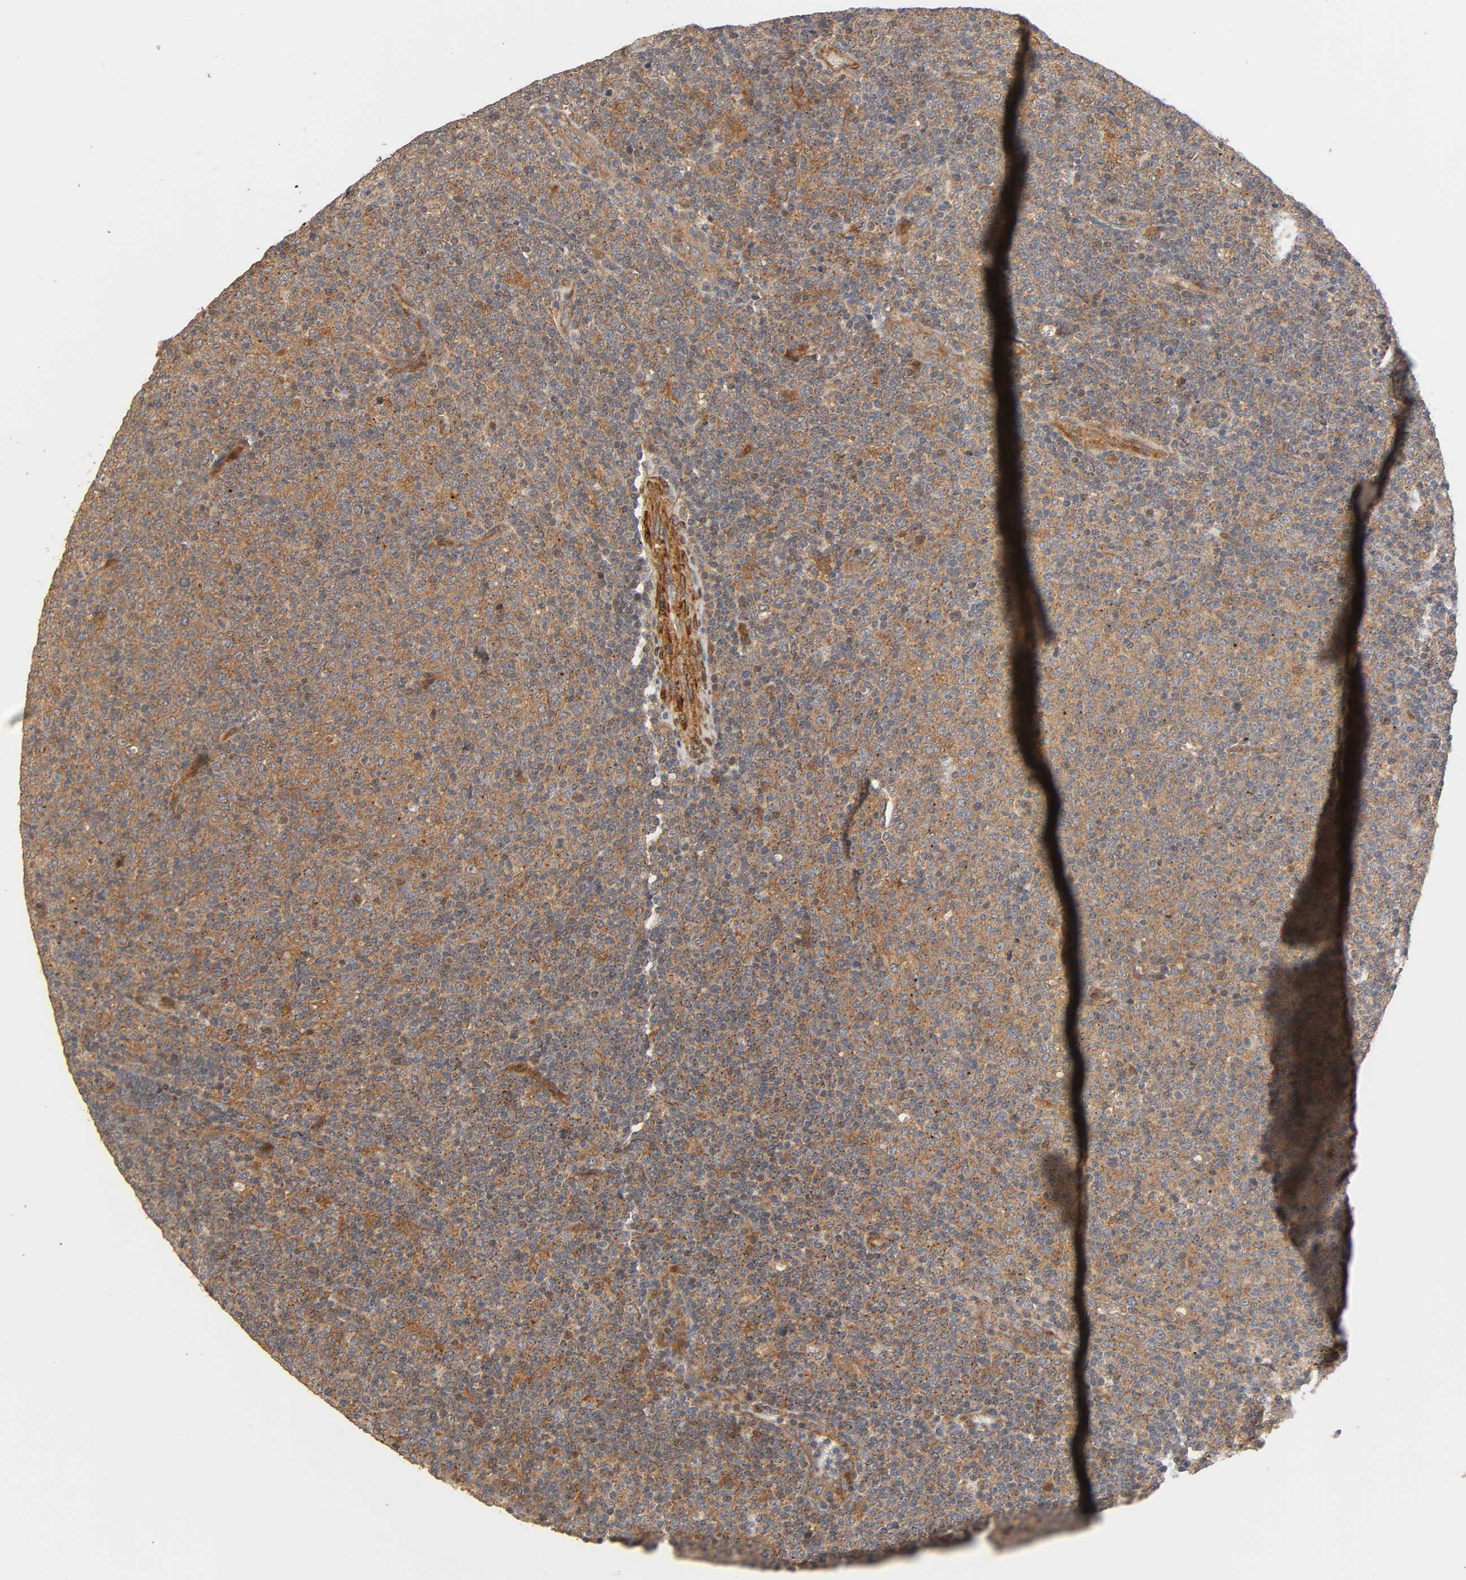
{"staining": {"intensity": "moderate", "quantity": ">75%", "location": "cytoplasmic/membranous"}, "tissue": "lymphoma", "cell_type": "Tumor cells", "image_type": "cancer", "snomed": [{"axis": "morphology", "description": "Malignant lymphoma, non-Hodgkin's type, Low grade"}, {"axis": "topography", "description": "Lymph node"}], "caption": "Tumor cells demonstrate moderate cytoplasmic/membranous expression in approximately >75% of cells in low-grade malignant lymphoma, non-Hodgkin's type.", "gene": "NEMF", "patient": {"sex": "male", "age": 70}}